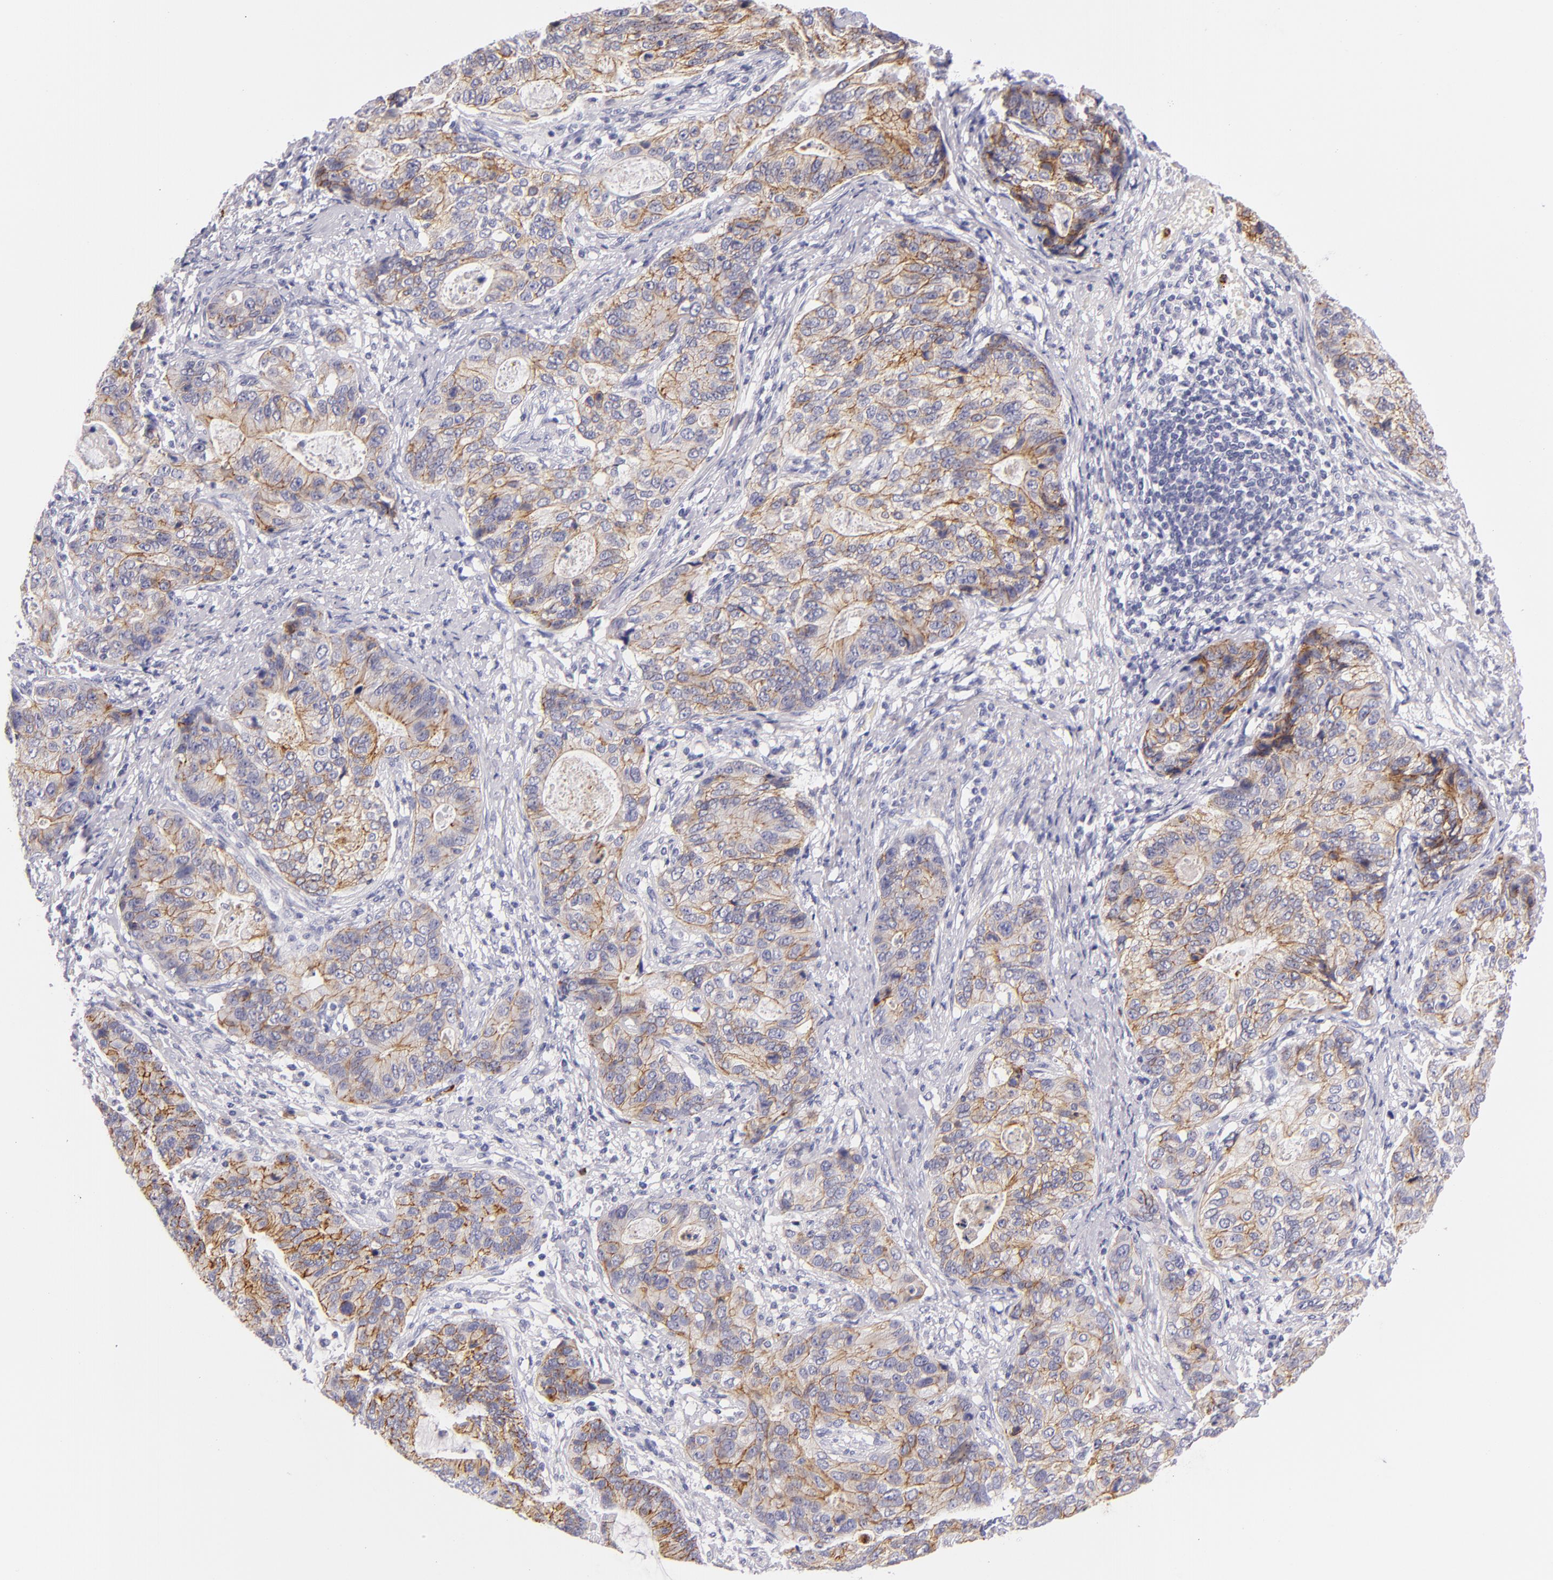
{"staining": {"intensity": "moderate", "quantity": "25%-75%", "location": "cytoplasmic/membranous"}, "tissue": "stomach cancer", "cell_type": "Tumor cells", "image_type": "cancer", "snomed": [{"axis": "morphology", "description": "Adenocarcinoma, NOS"}, {"axis": "topography", "description": "Esophagus"}, {"axis": "topography", "description": "Stomach"}], "caption": "Protein expression analysis of stomach adenocarcinoma reveals moderate cytoplasmic/membranous positivity in approximately 25%-75% of tumor cells.", "gene": "CDH3", "patient": {"sex": "male", "age": 74}}